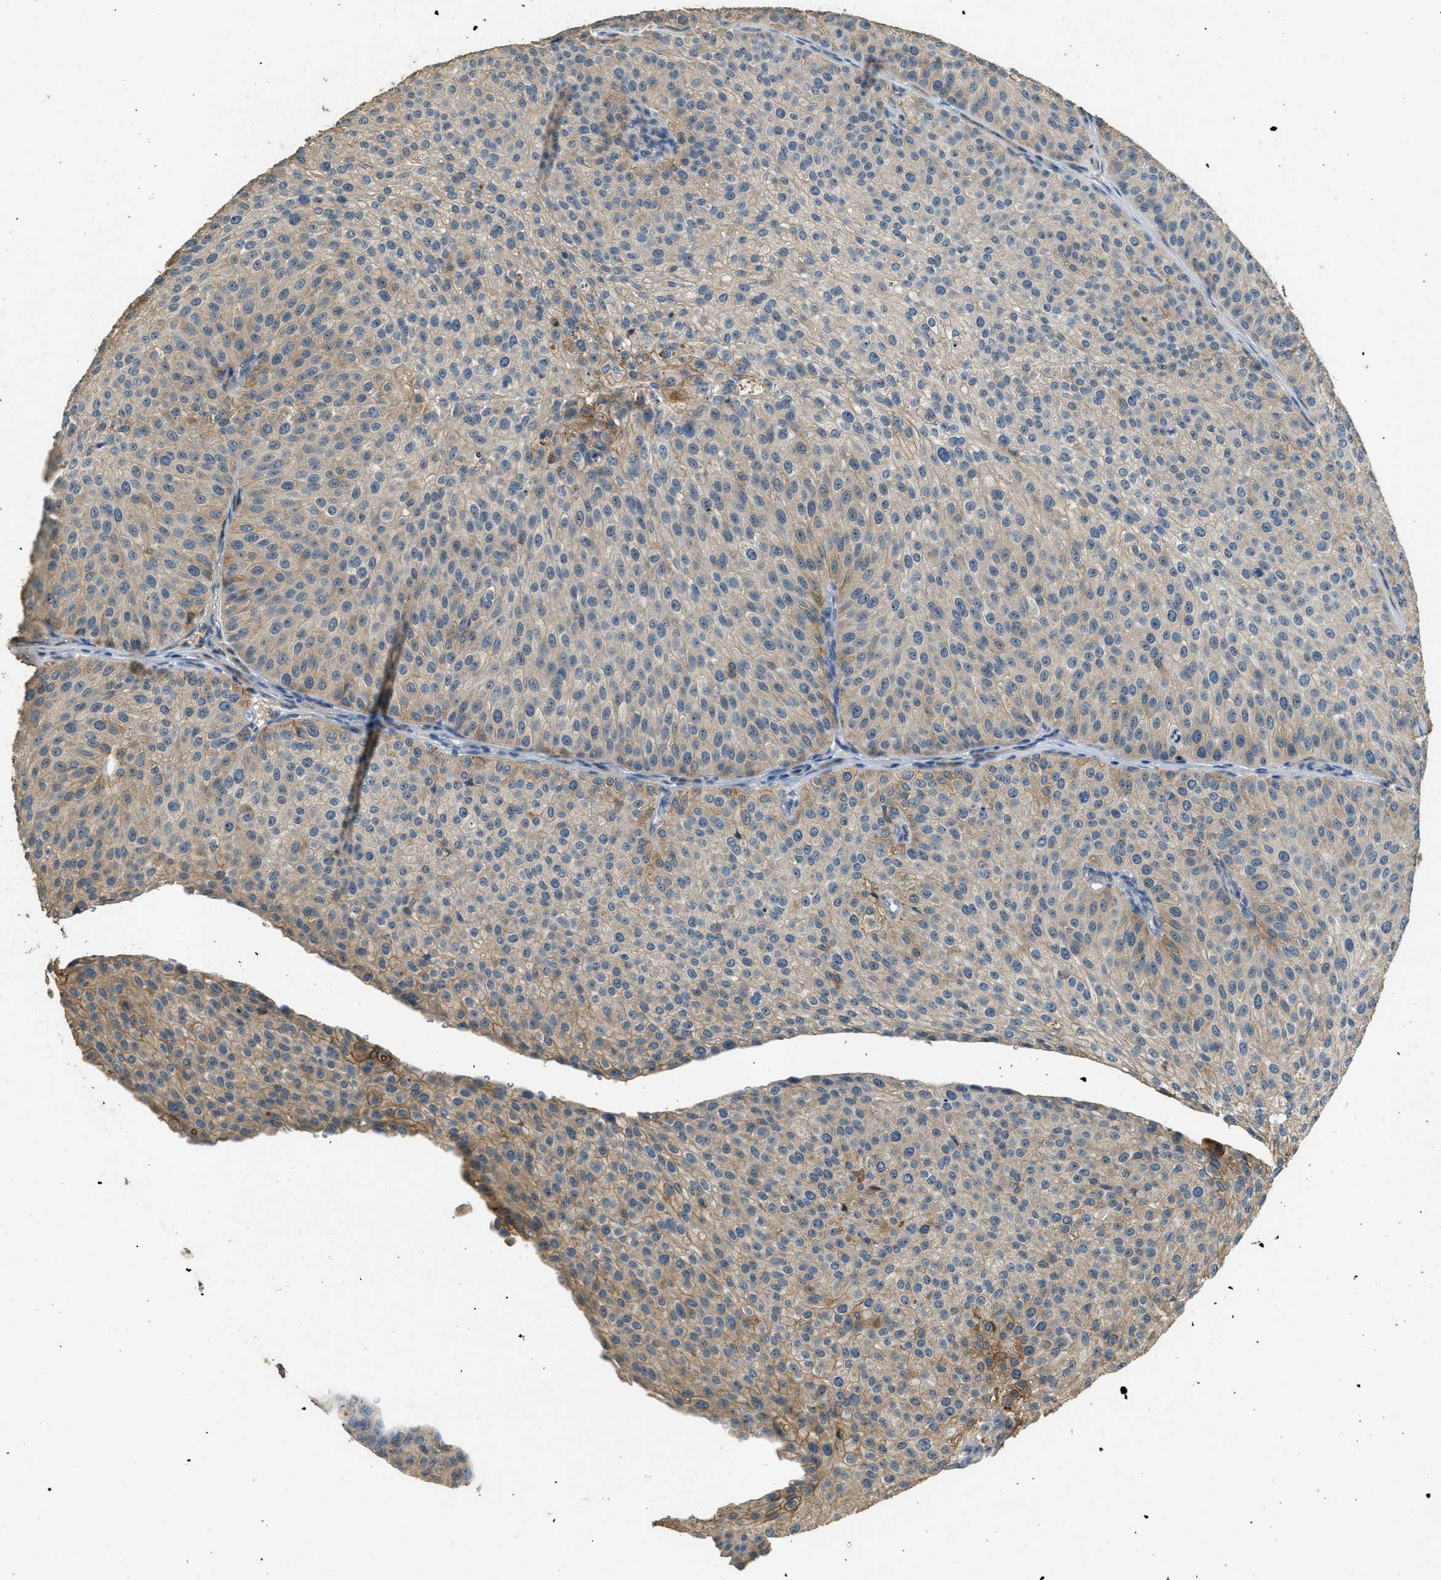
{"staining": {"intensity": "moderate", "quantity": "<25%", "location": "cytoplasmic/membranous"}, "tissue": "urothelial cancer", "cell_type": "Tumor cells", "image_type": "cancer", "snomed": [{"axis": "morphology", "description": "Urothelial carcinoma, Low grade"}, {"axis": "topography", "description": "Smooth muscle"}, {"axis": "topography", "description": "Urinary bladder"}], "caption": "This photomicrograph reveals urothelial cancer stained with immunohistochemistry to label a protein in brown. The cytoplasmic/membranous of tumor cells show moderate positivity for the protein. Nuclei are counter-stained blue.", "gene": "OSMR", "patient": {"sex": "male", "age": 60}}